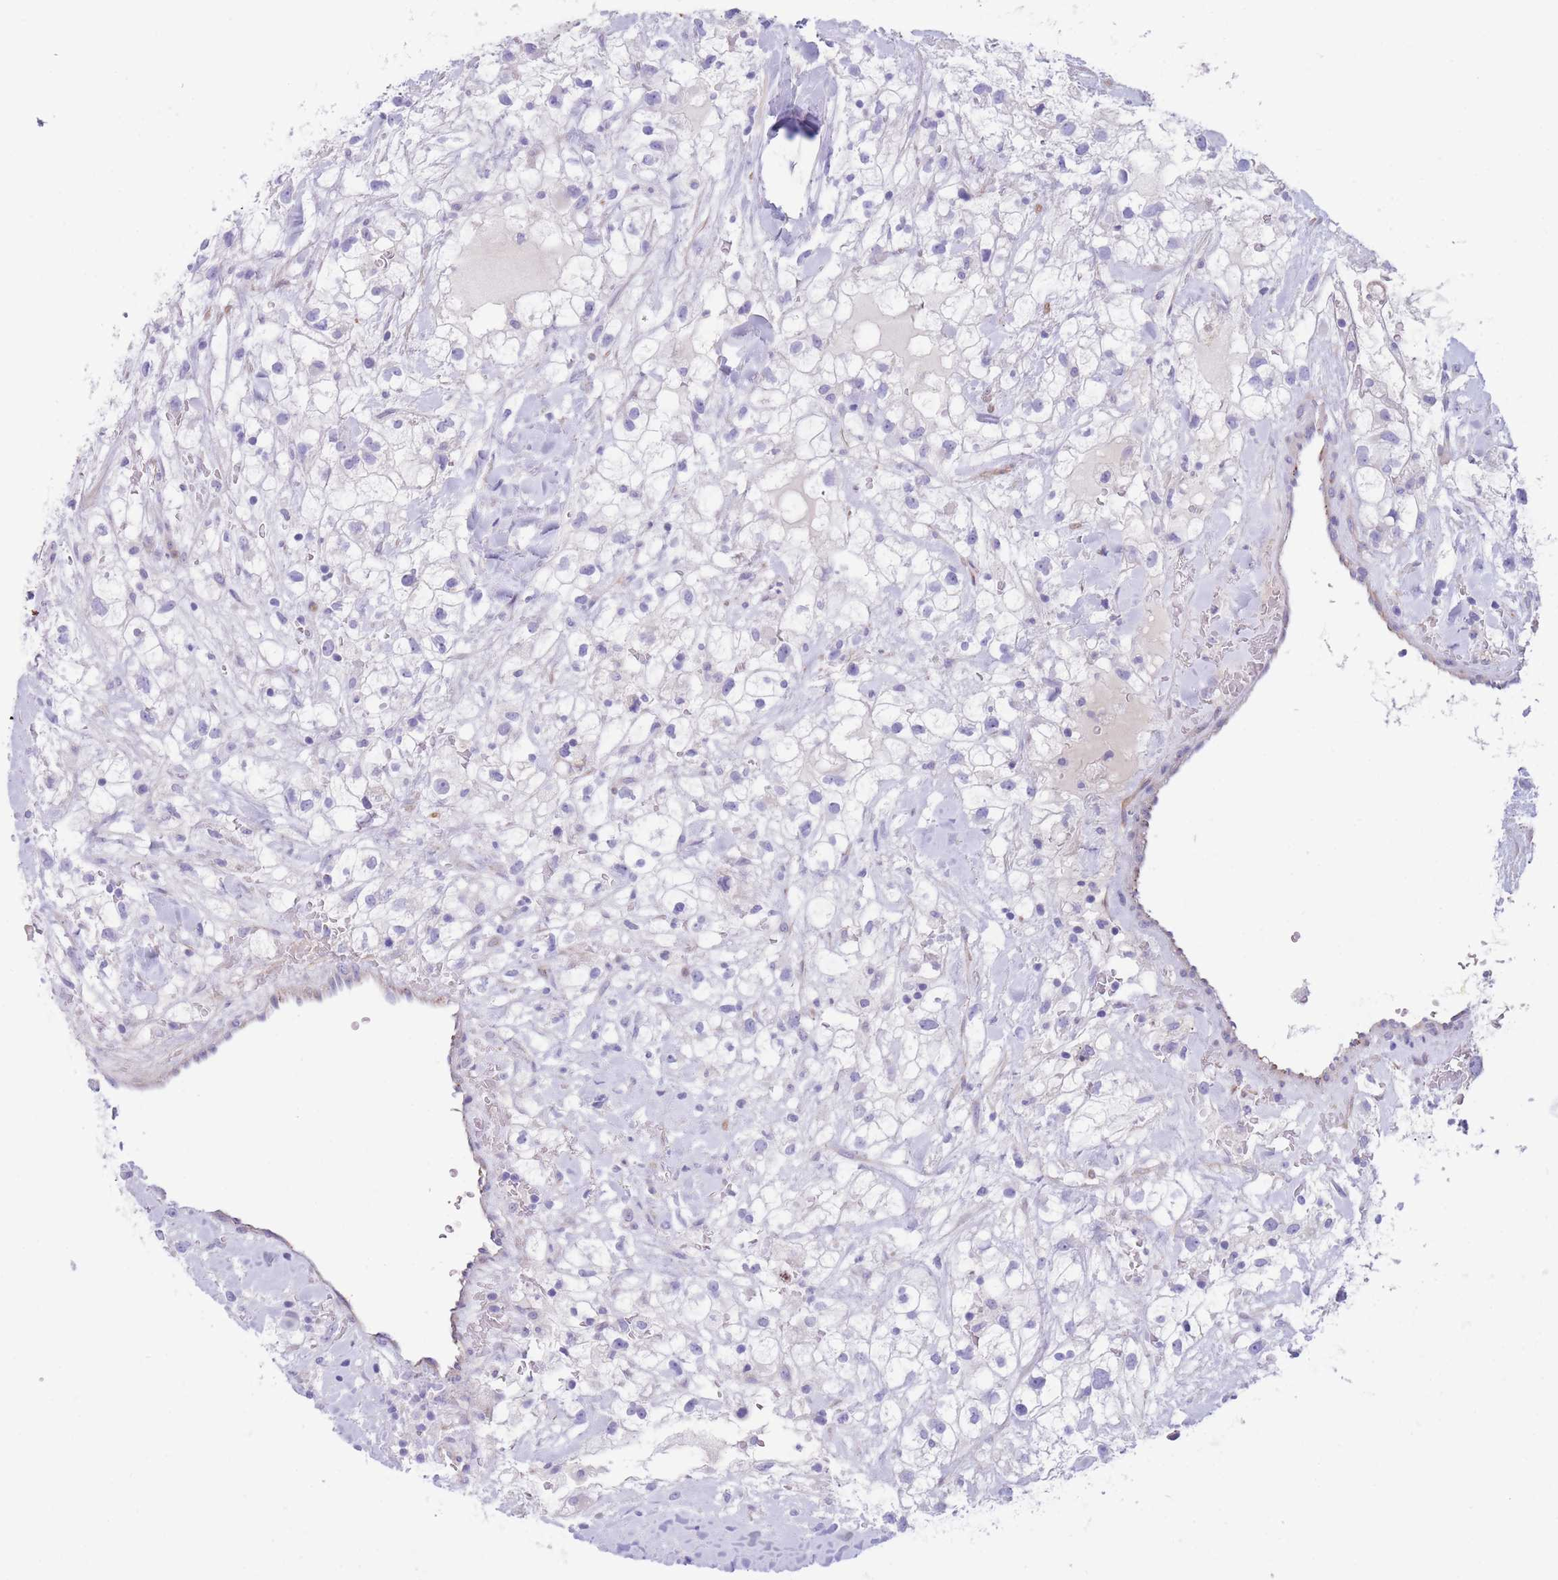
{"staining": {"intensity": "negative", "quantity": "none", "location": "none"}, "tissue": "renal cancer", "cell_type": "Tumor cells", "image_type": "cancer", "snomed": [{"axis": "morphology", "description": "Adenocarcinoma, NOS"}, {"axis": "topography", "description": "Kidney"}], "caption": "The histopathology image shows no significant staining in tumor cells of renal cancer (adenocarcinoma).", "gene": "DET1", "patient": {"sex": "male", "age": 59}}